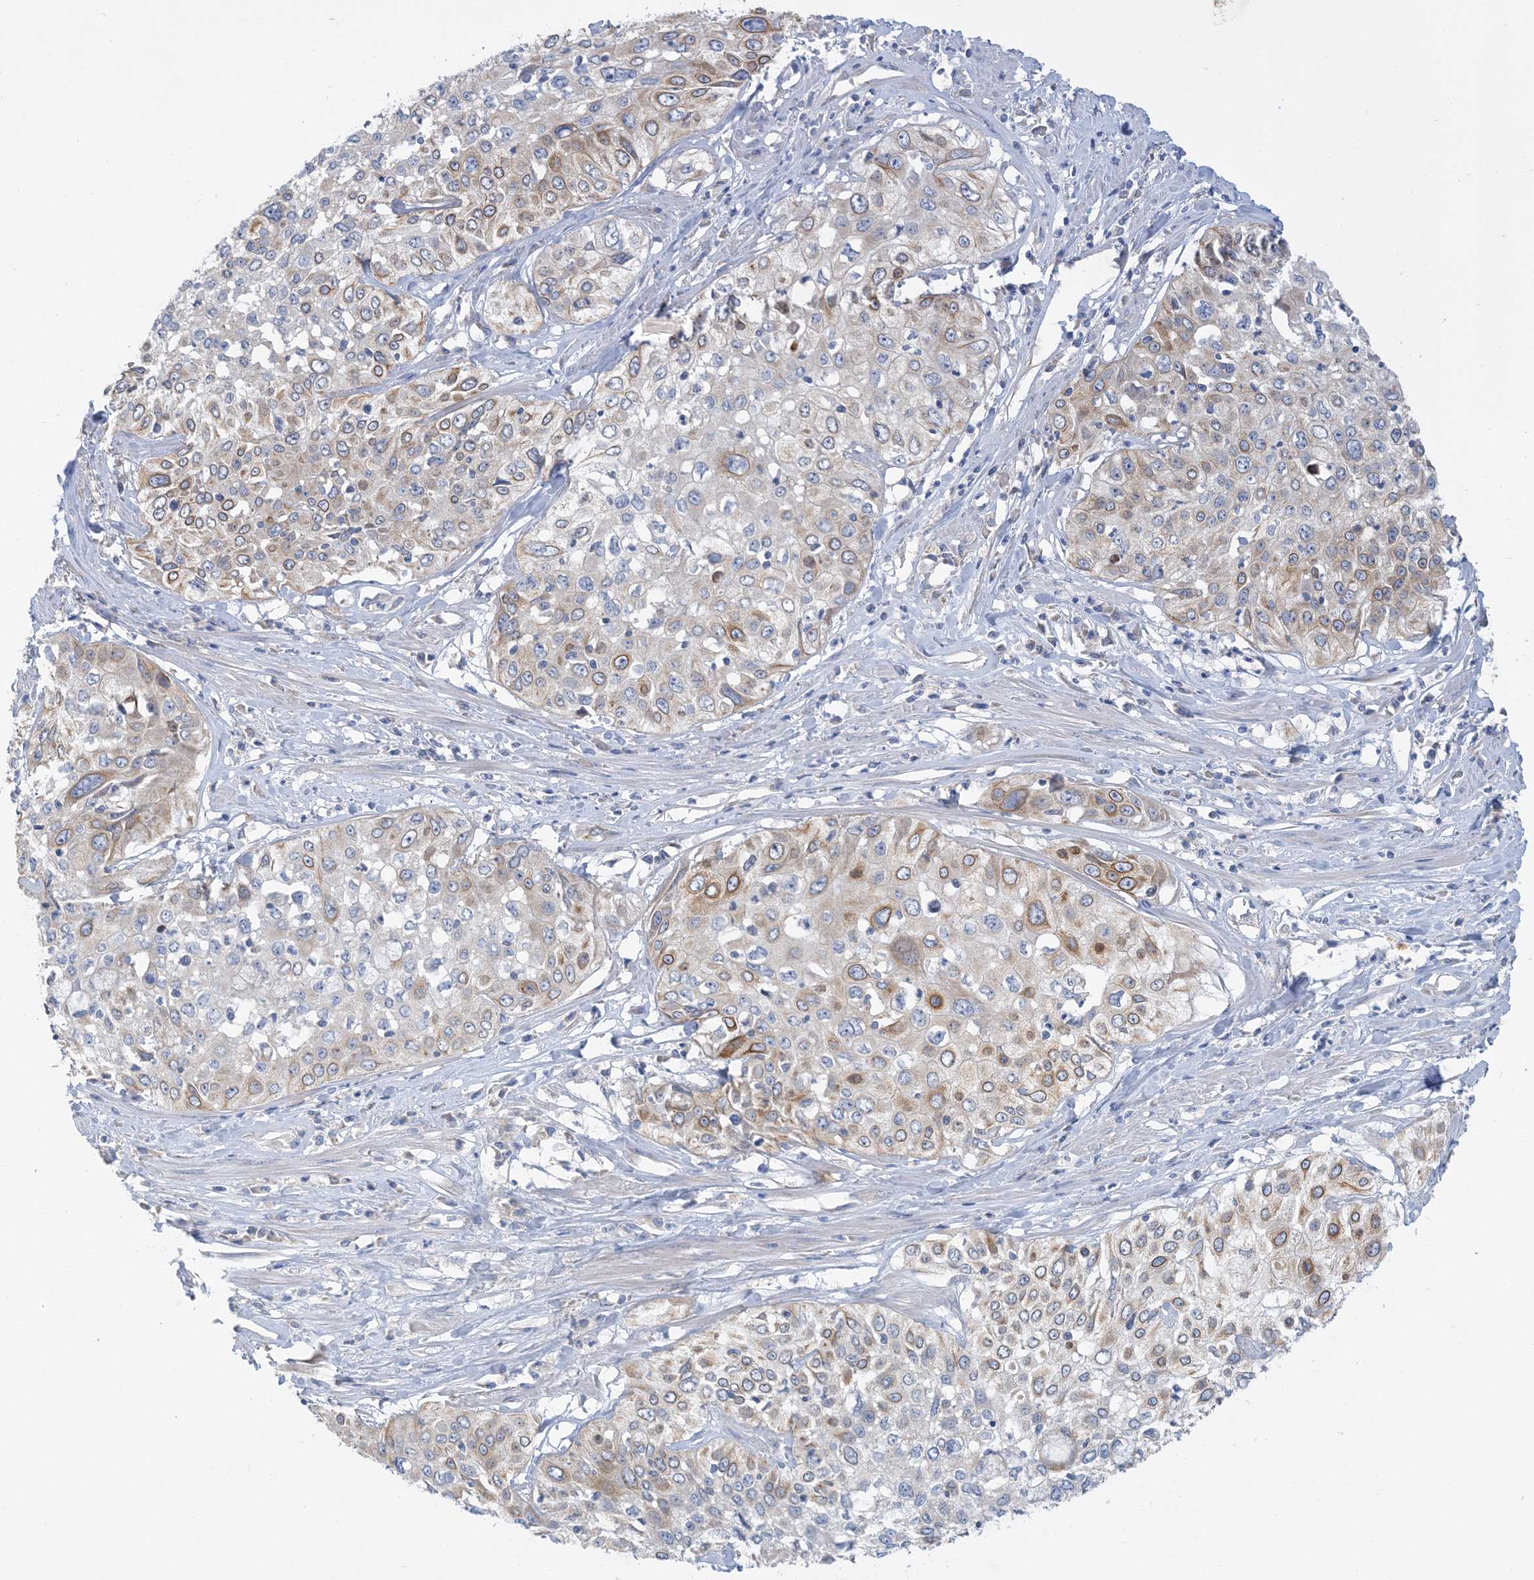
{"staining": {"intensity": "moderate", "quantity": "<25%", "location": "cytoplasmic/membranous"}, "tissue": "cervical cancer", "cell_type": "Tumor cells", "image_type": "cancer", "snomed": [{"axis": "morphology", "description": "Squamous cell carcinoma, NOS"}, {"axis": "topography", "description": "Cervix"}], "caption": "The micrograph displays immunohistochemical staining of cervical squamous cell carcinoma. There is moderate cytoplasmic/membranous positivity is identified in about <25% of tumor cells.", "gene": "ZCCHC18", "patient": {"sex": "female", "age": 31}}